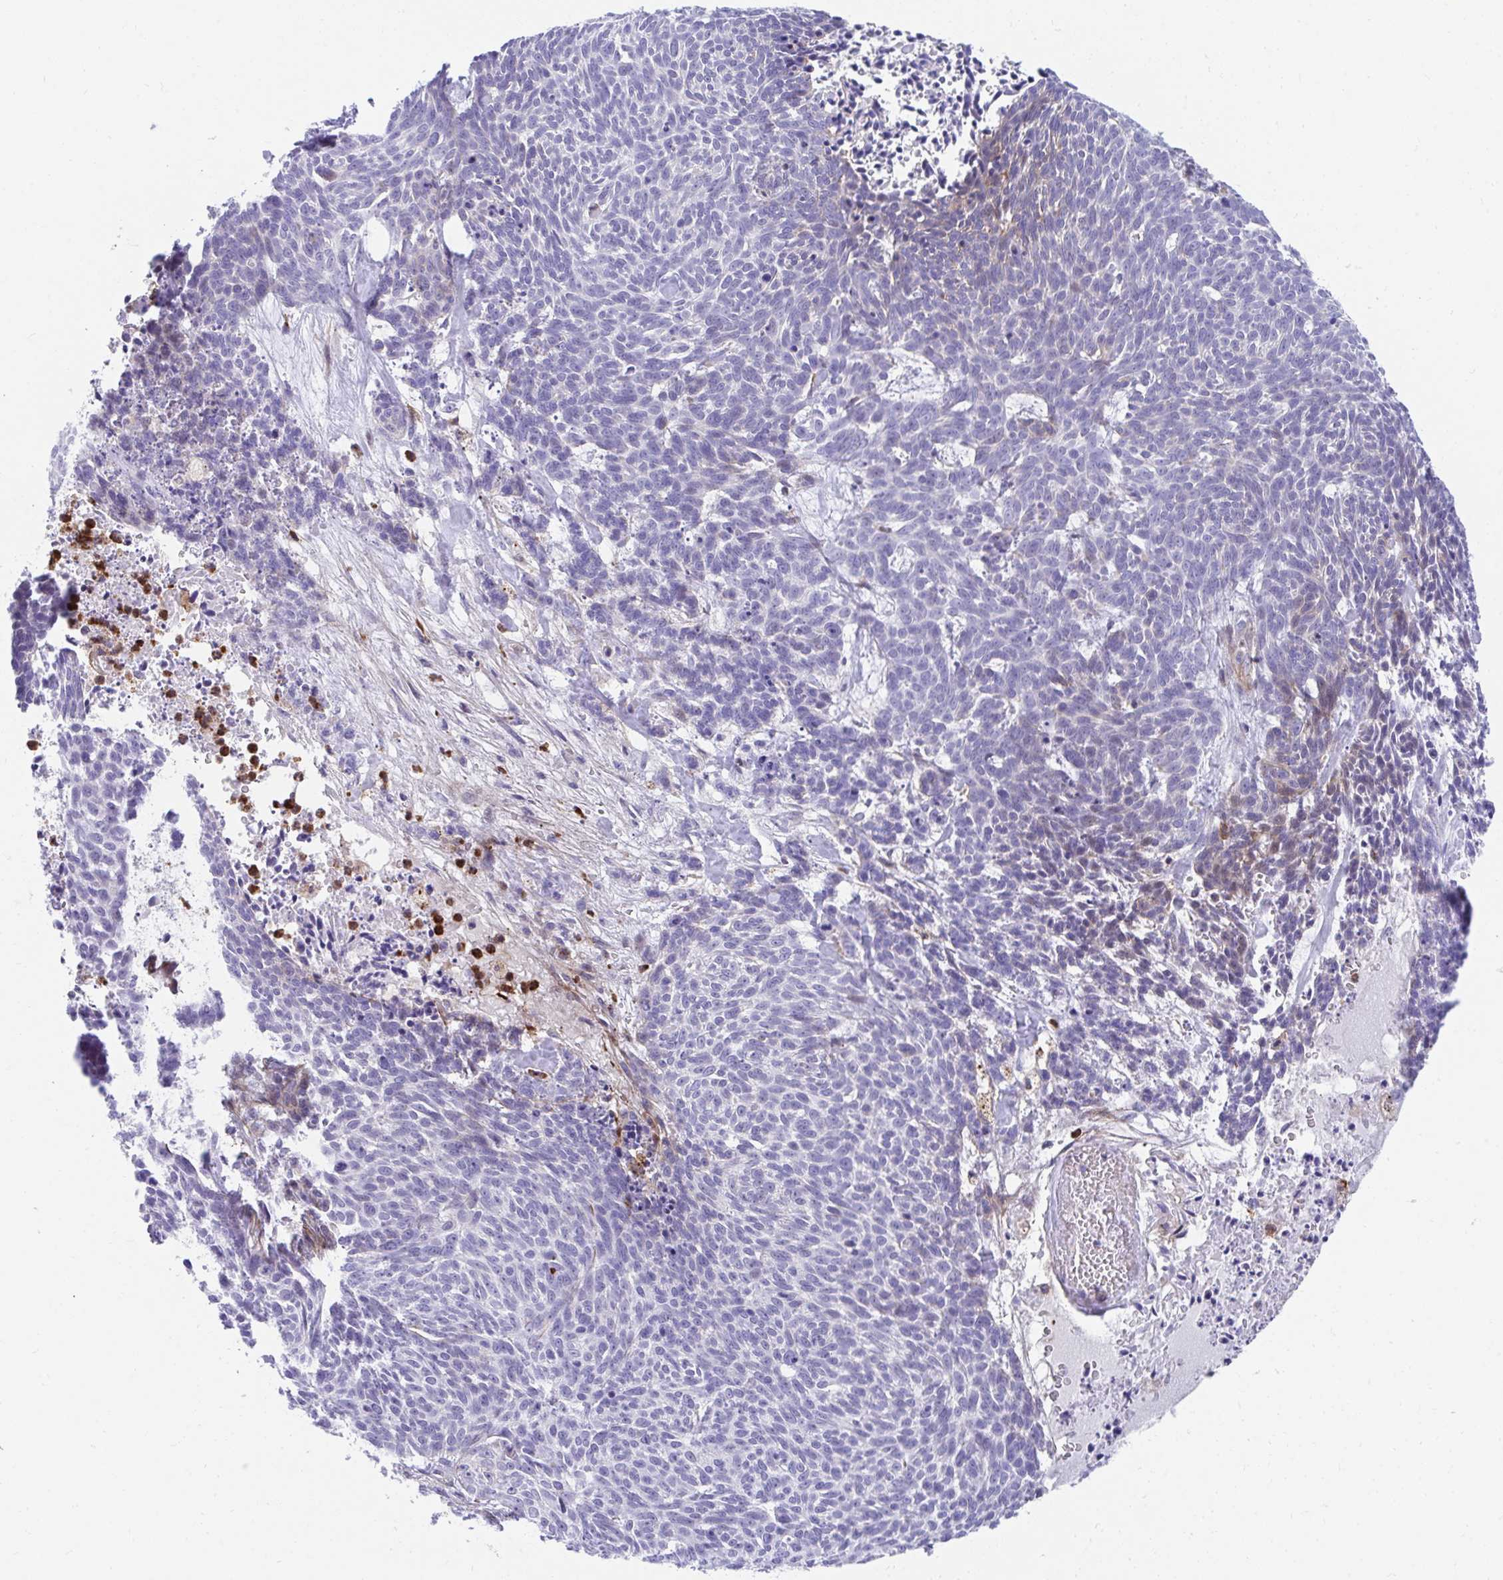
{"staining": {"intensity": "negative", "quantity": "none", "location": "none"}, "tissue": "skin cancer", "cell_type": "Tumor cells", "image_type": "cancer", "snomed": [{"axis": "morphology", "description": "Basal cell carcinoma"}, {"axis": "topography", "description": "Skin"}], "caption": "Skin cancer stained for a protein using immunohistochemistry (IHC) exhibits no expression tumor cells.", "gene": "CSTB", "patient": {"sex": "female", "age": 93}}